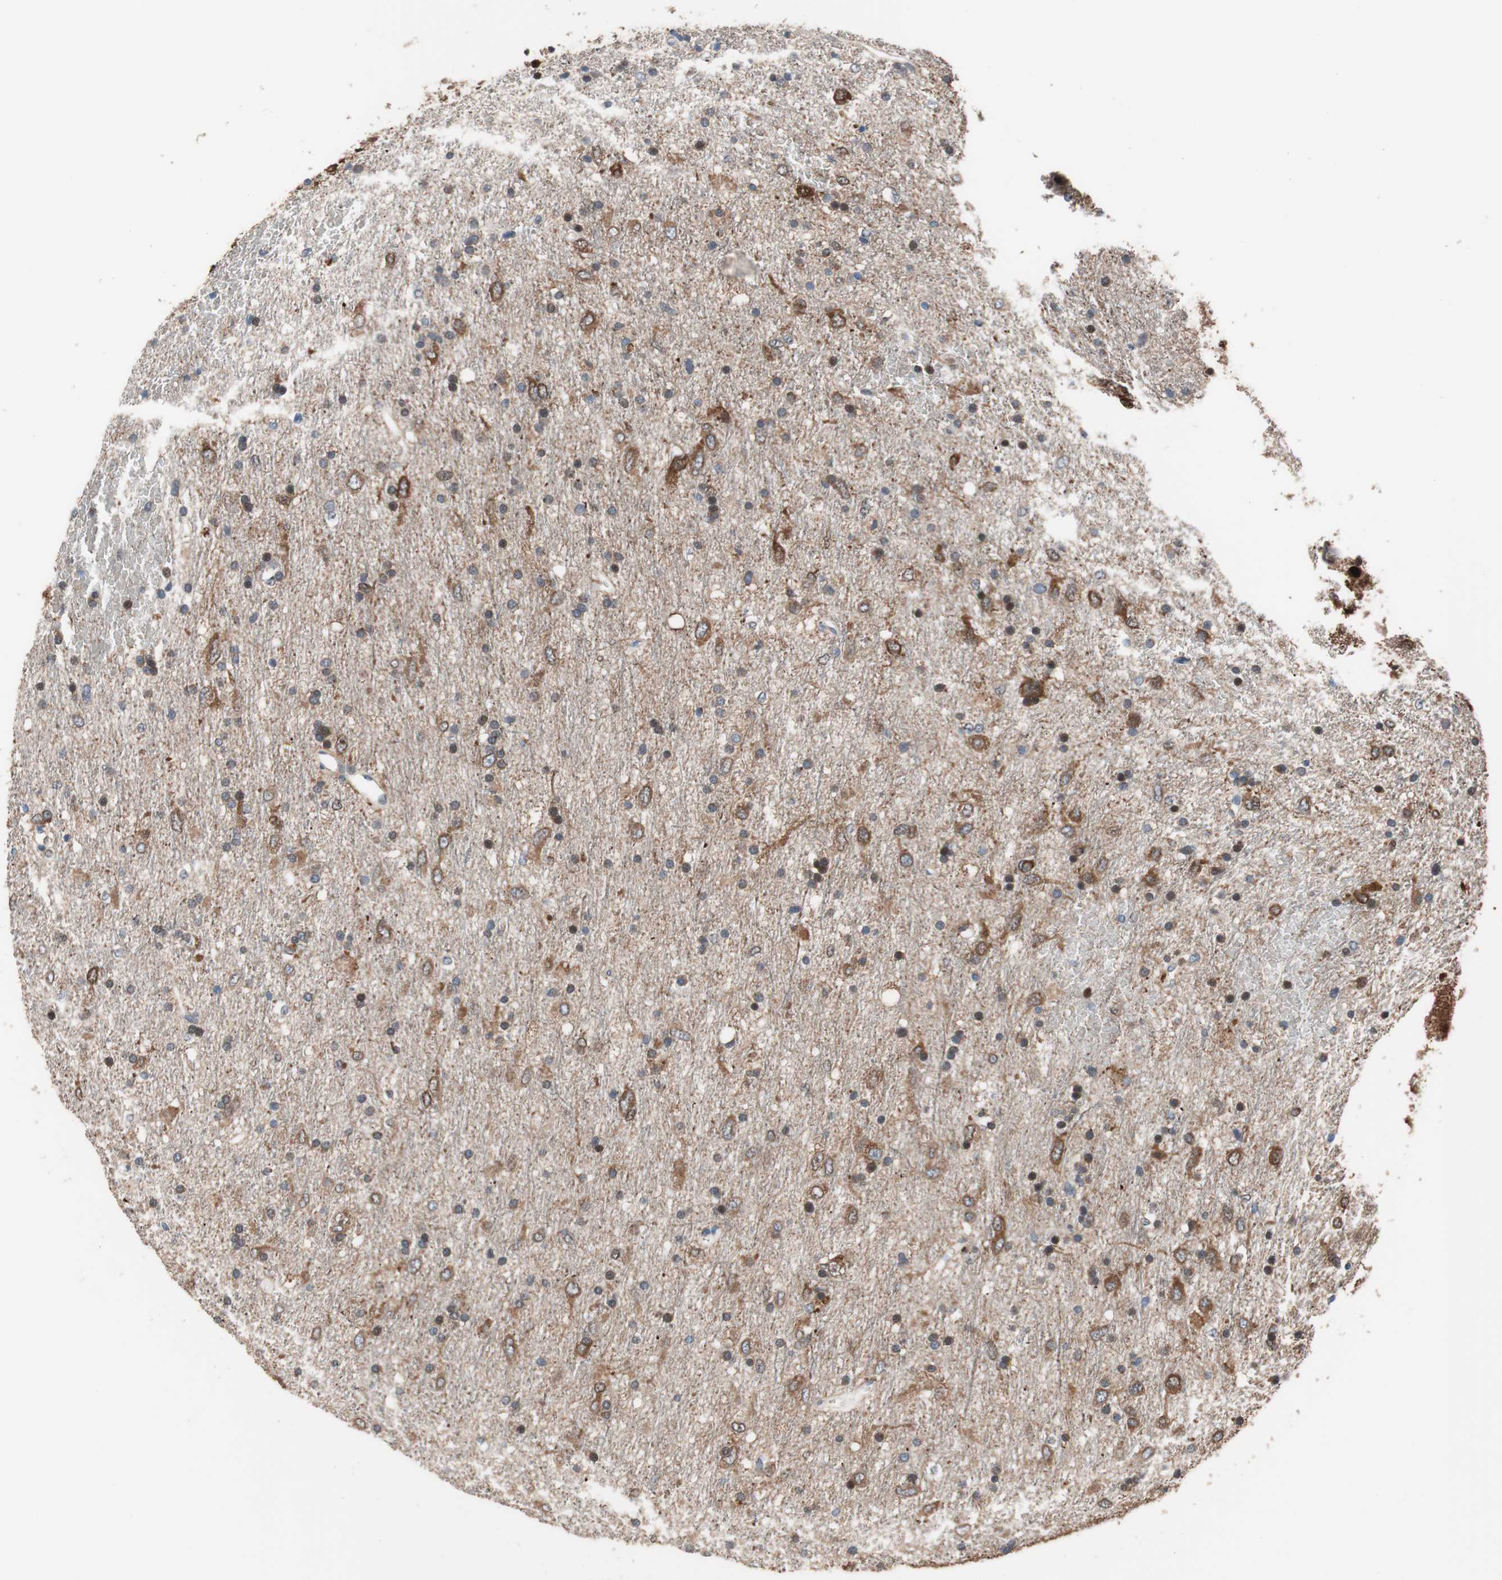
{"staining": {"intensity": "moderate", "quantity": "<25%", "location": "cytoplasmic/membranous,nuclear"}, "tissue": "glioma", "cell_type": "Tumor cells", "image_type": "cancer", "snomed": [{"axis": "morphology", "description": "Glioma, malignant, Low grade"}, {"axis": "topography", "description": "Brain"}], "caption": "A micrograph of human glioma stained for a protein shows moderate cytoplasmic/membranous and nuclear brown staining in tumor cells.", "gene": "PRDX2", "patient": {"sex": "male", "age": 77}}